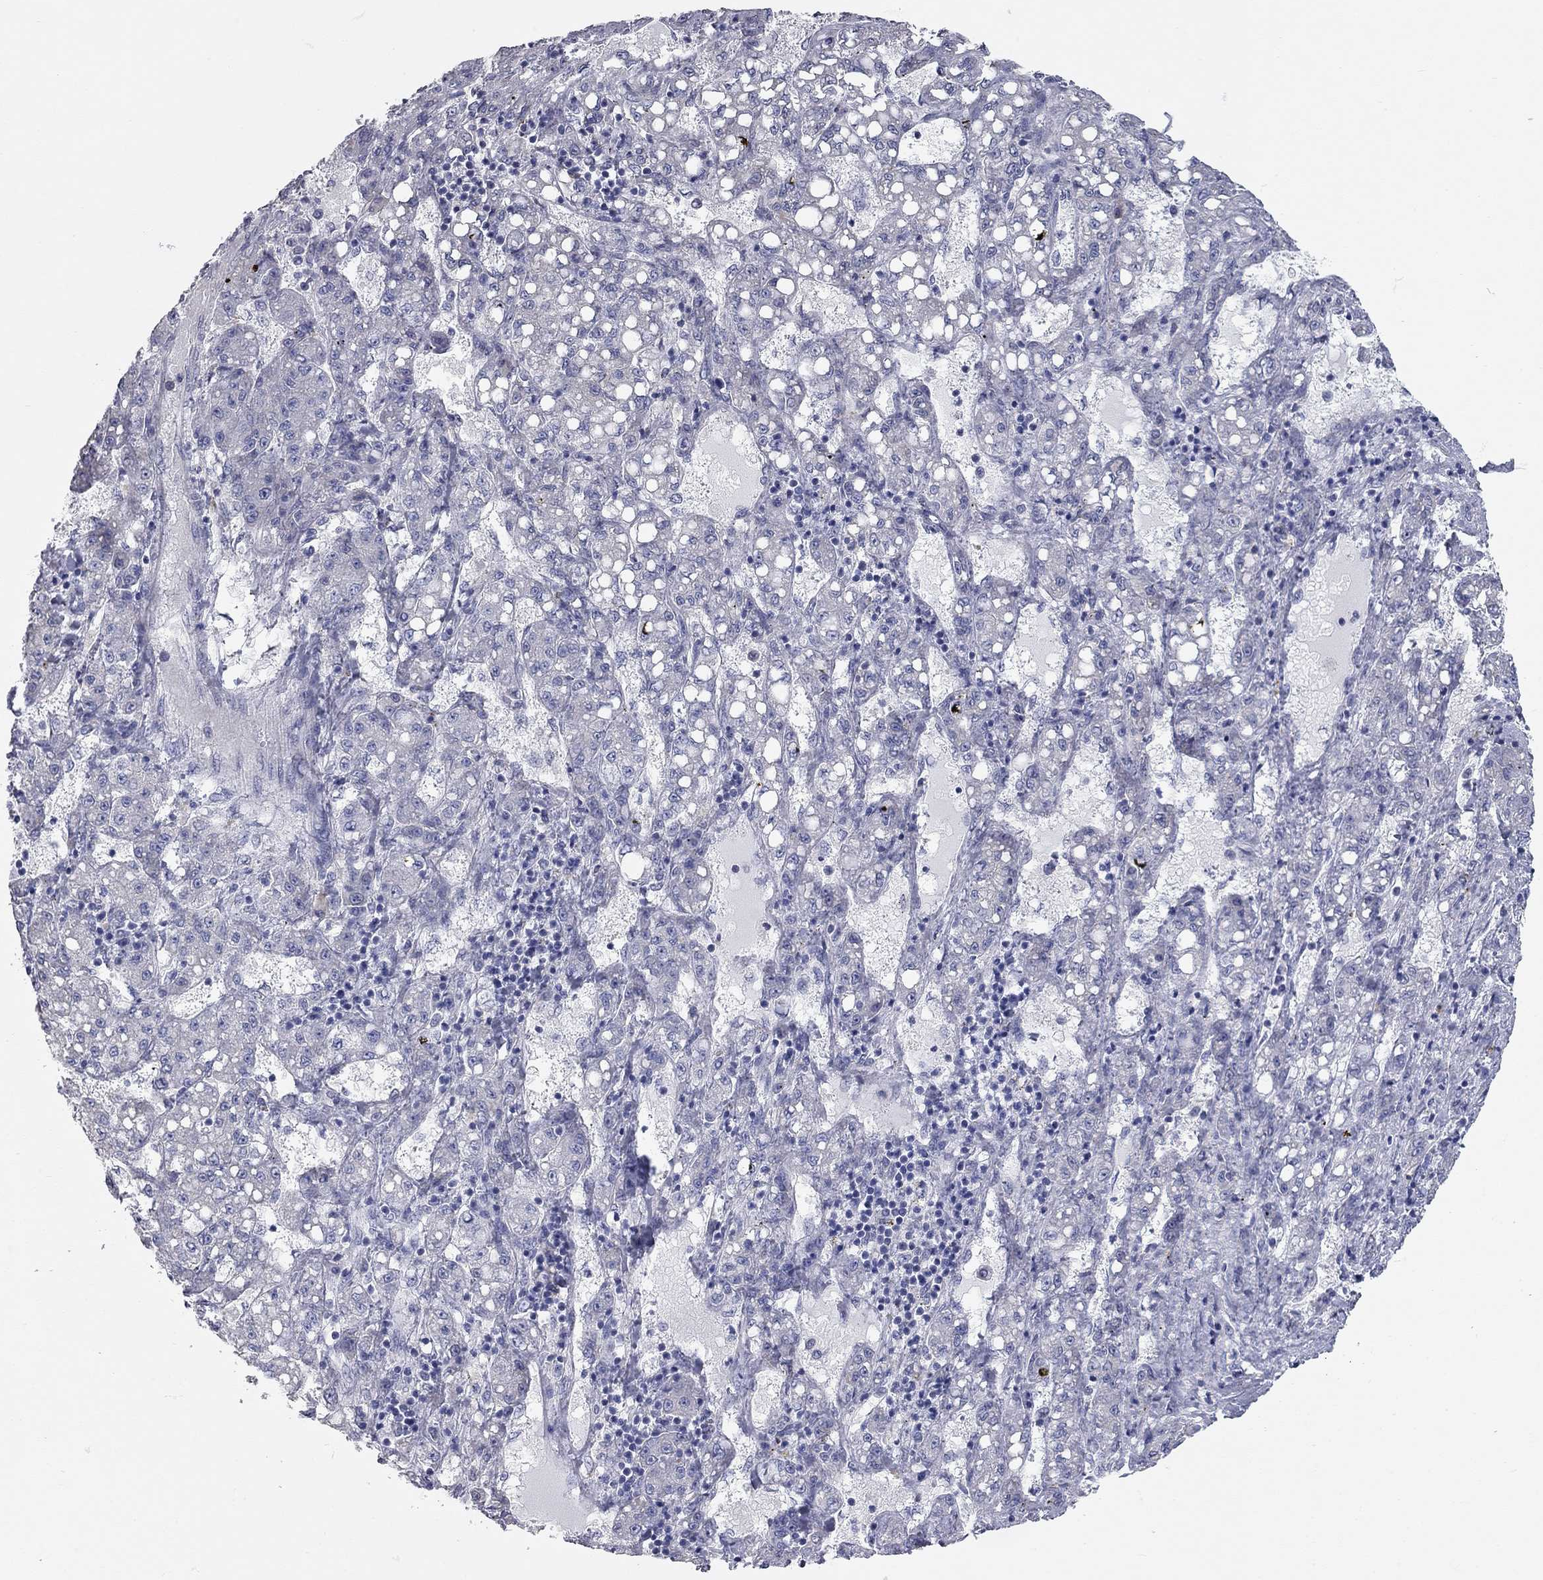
{"staining": {"intensity": "negative", "quantity": "none", "location": "none"}, "tissue": "liver cancer", "cell_type": "Tumor cells", "image_type": "cancer", "snomed": [{"axis": "morphology", "description": "Carcinoma, Hepatocellular, NOS"}, {"axis": "topography", "description": "Liver"}], "caption": "This is an immunohistochemistry histopathology image of hepatocellular carcinoma (liver). There is no expression in tumor cells.", "gene": "XAGE2", "patient": {"sex": "female", "age": 65}}